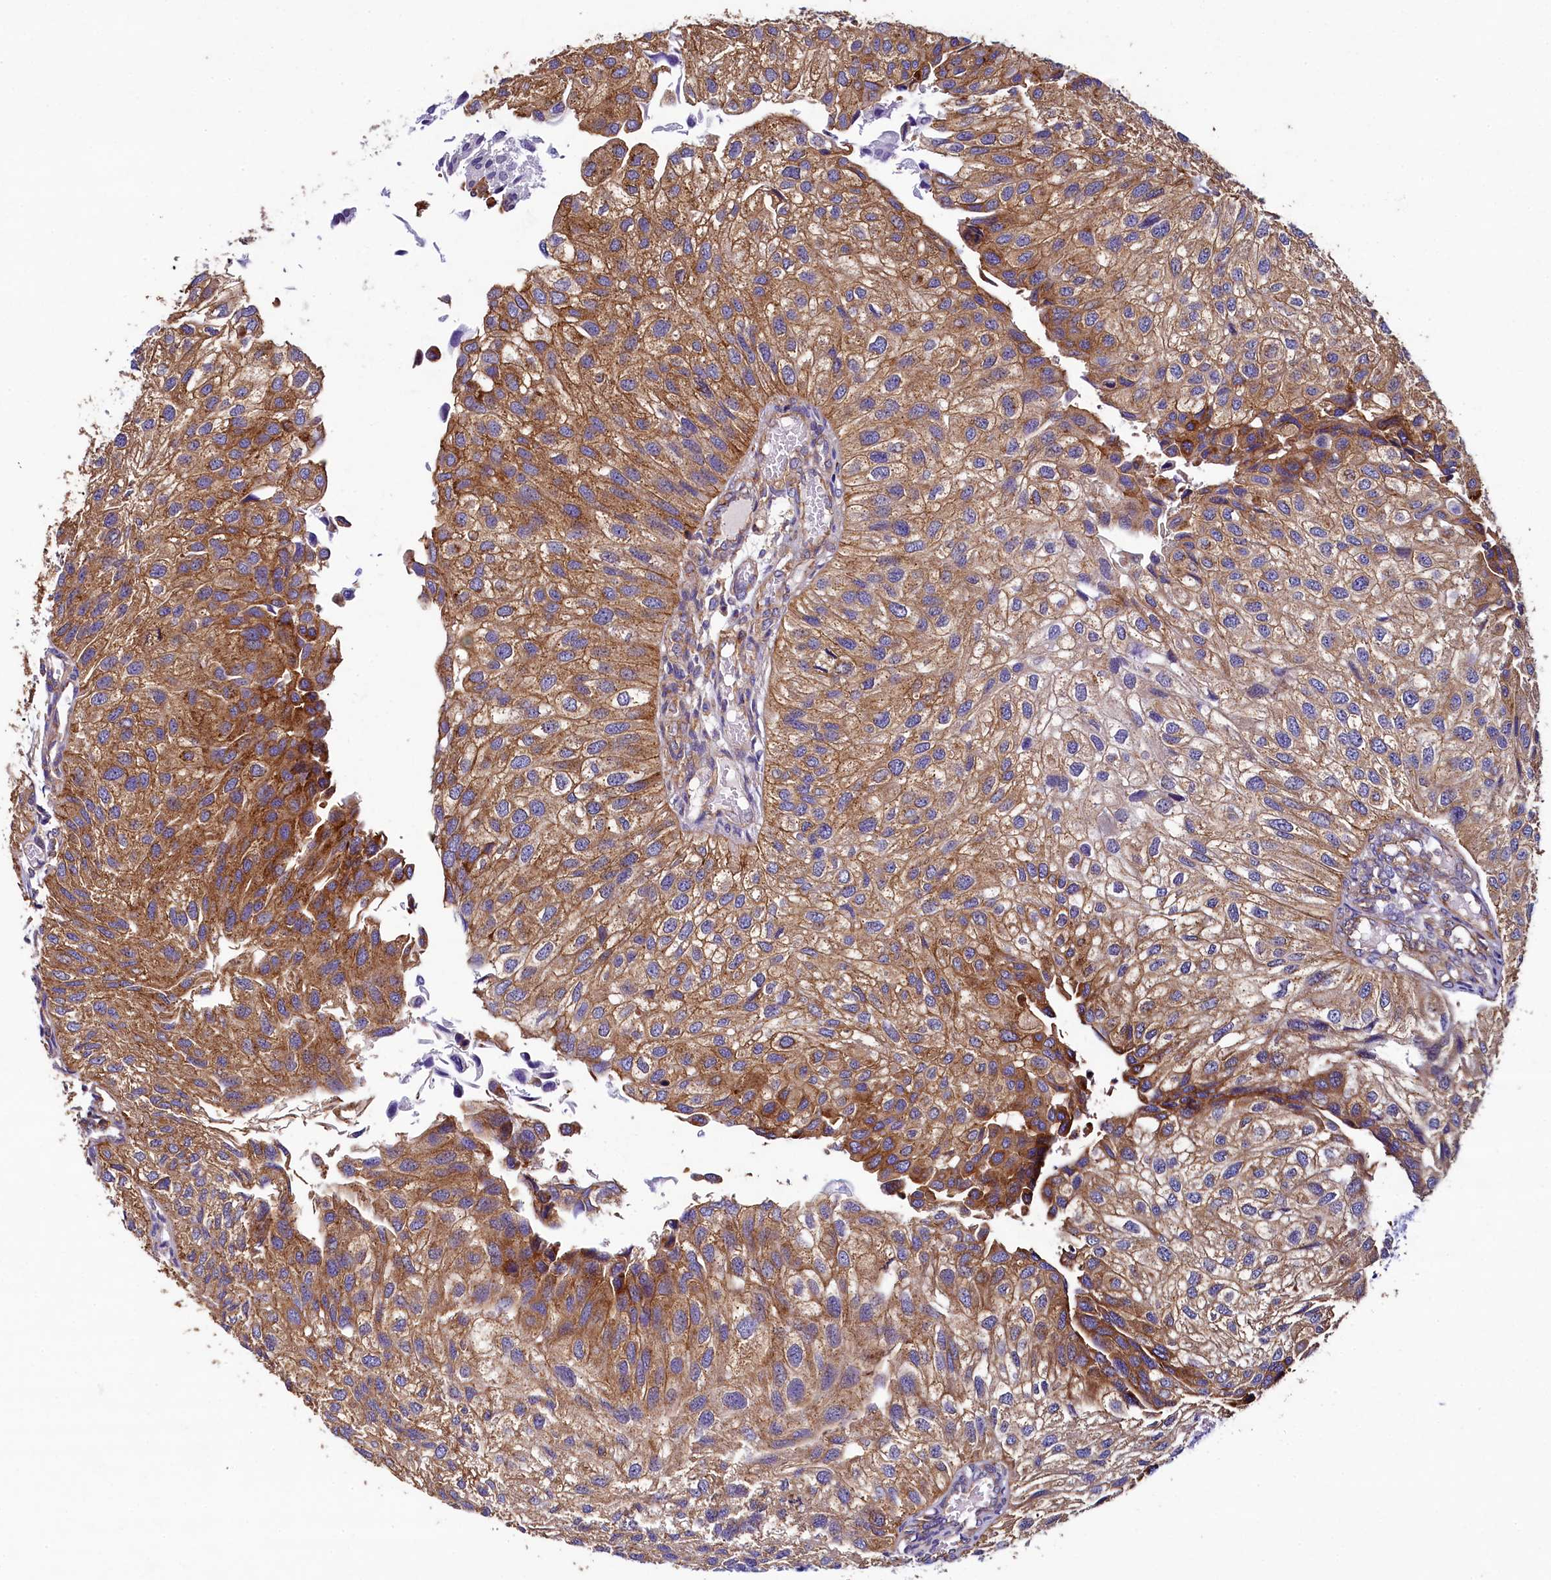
{"staining": {"intensity": "moderate", "quantity": ">75%", "location": "cytoplasmic/membranous"}, "tissue": "urothelial cancer", "cell_type": "Tumor cells", "image_type": "cancer", "snomed": [{"axis": "morphology", "description": "Urothelial carcinoma, Low grade"}, {"axis": "topography", "description": "Urinary bladder"}], "caption": "Low-grade urothelial carcinoma stained with IHC reveals moderate cytoplasmic/membranous expression in about >75% of tumor cells. Using DAB (brown) and hematoxylin (blue) stains, captured at high magnification using brightfield microscopy.", "gene": "GPR21", "patient": {"sex": "female", "age": 89}}